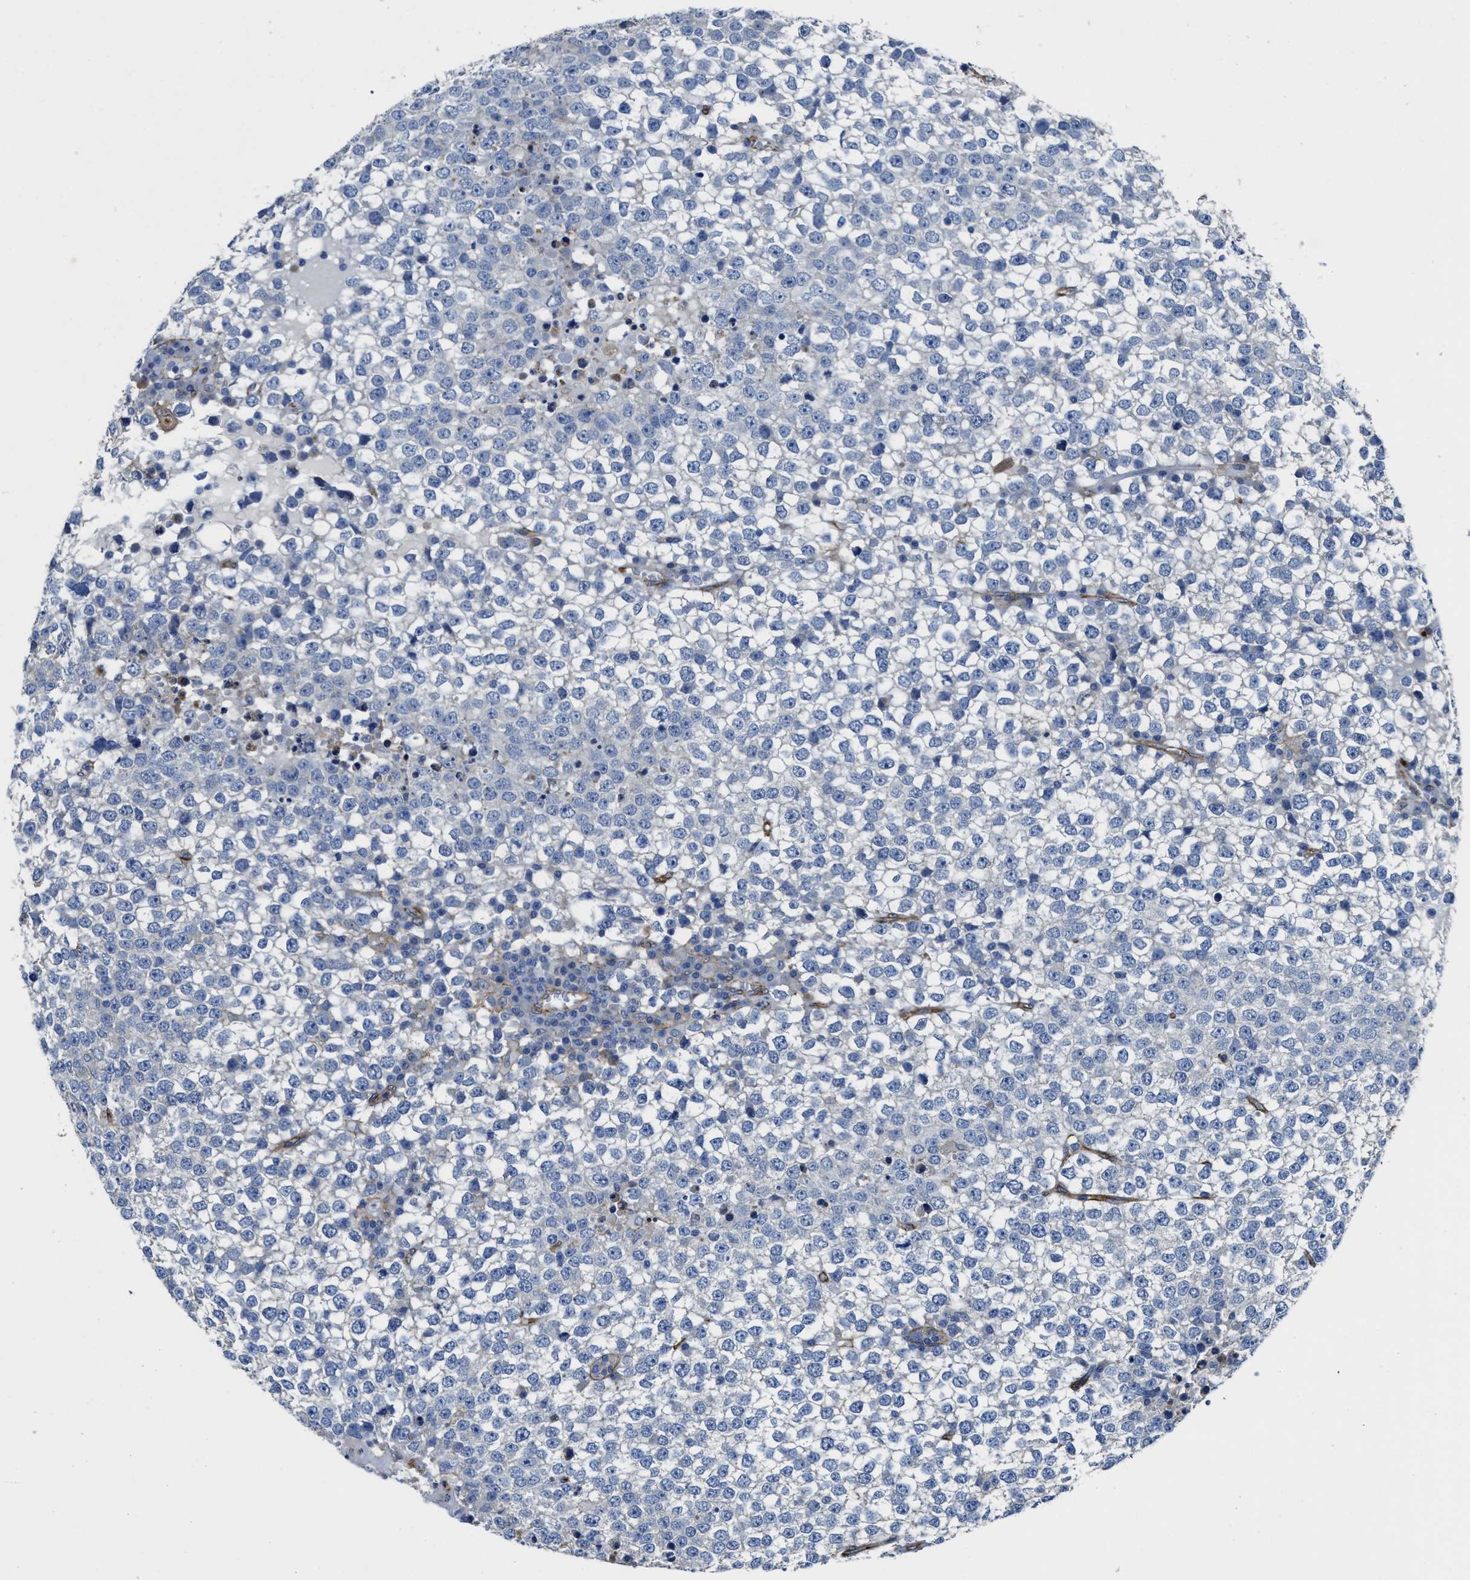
{"staining": {"intensity": "negative", "quantity": "none", "location": "none"}, "tissue": "testis cancer", "cell_type": "Tumor cells", "image_type": "cancer", "snomed": [{"axis": "morphology", "description": "Seminoma, NOS"}, {"axis": "topography", "description": "Testis"}], "caption": "There is no significant staining in tumor cells of seminoma (testis). Nuclei are stained in blue.", "gene": "NAB1", "patient": {"sex": "male", "age": 65}}